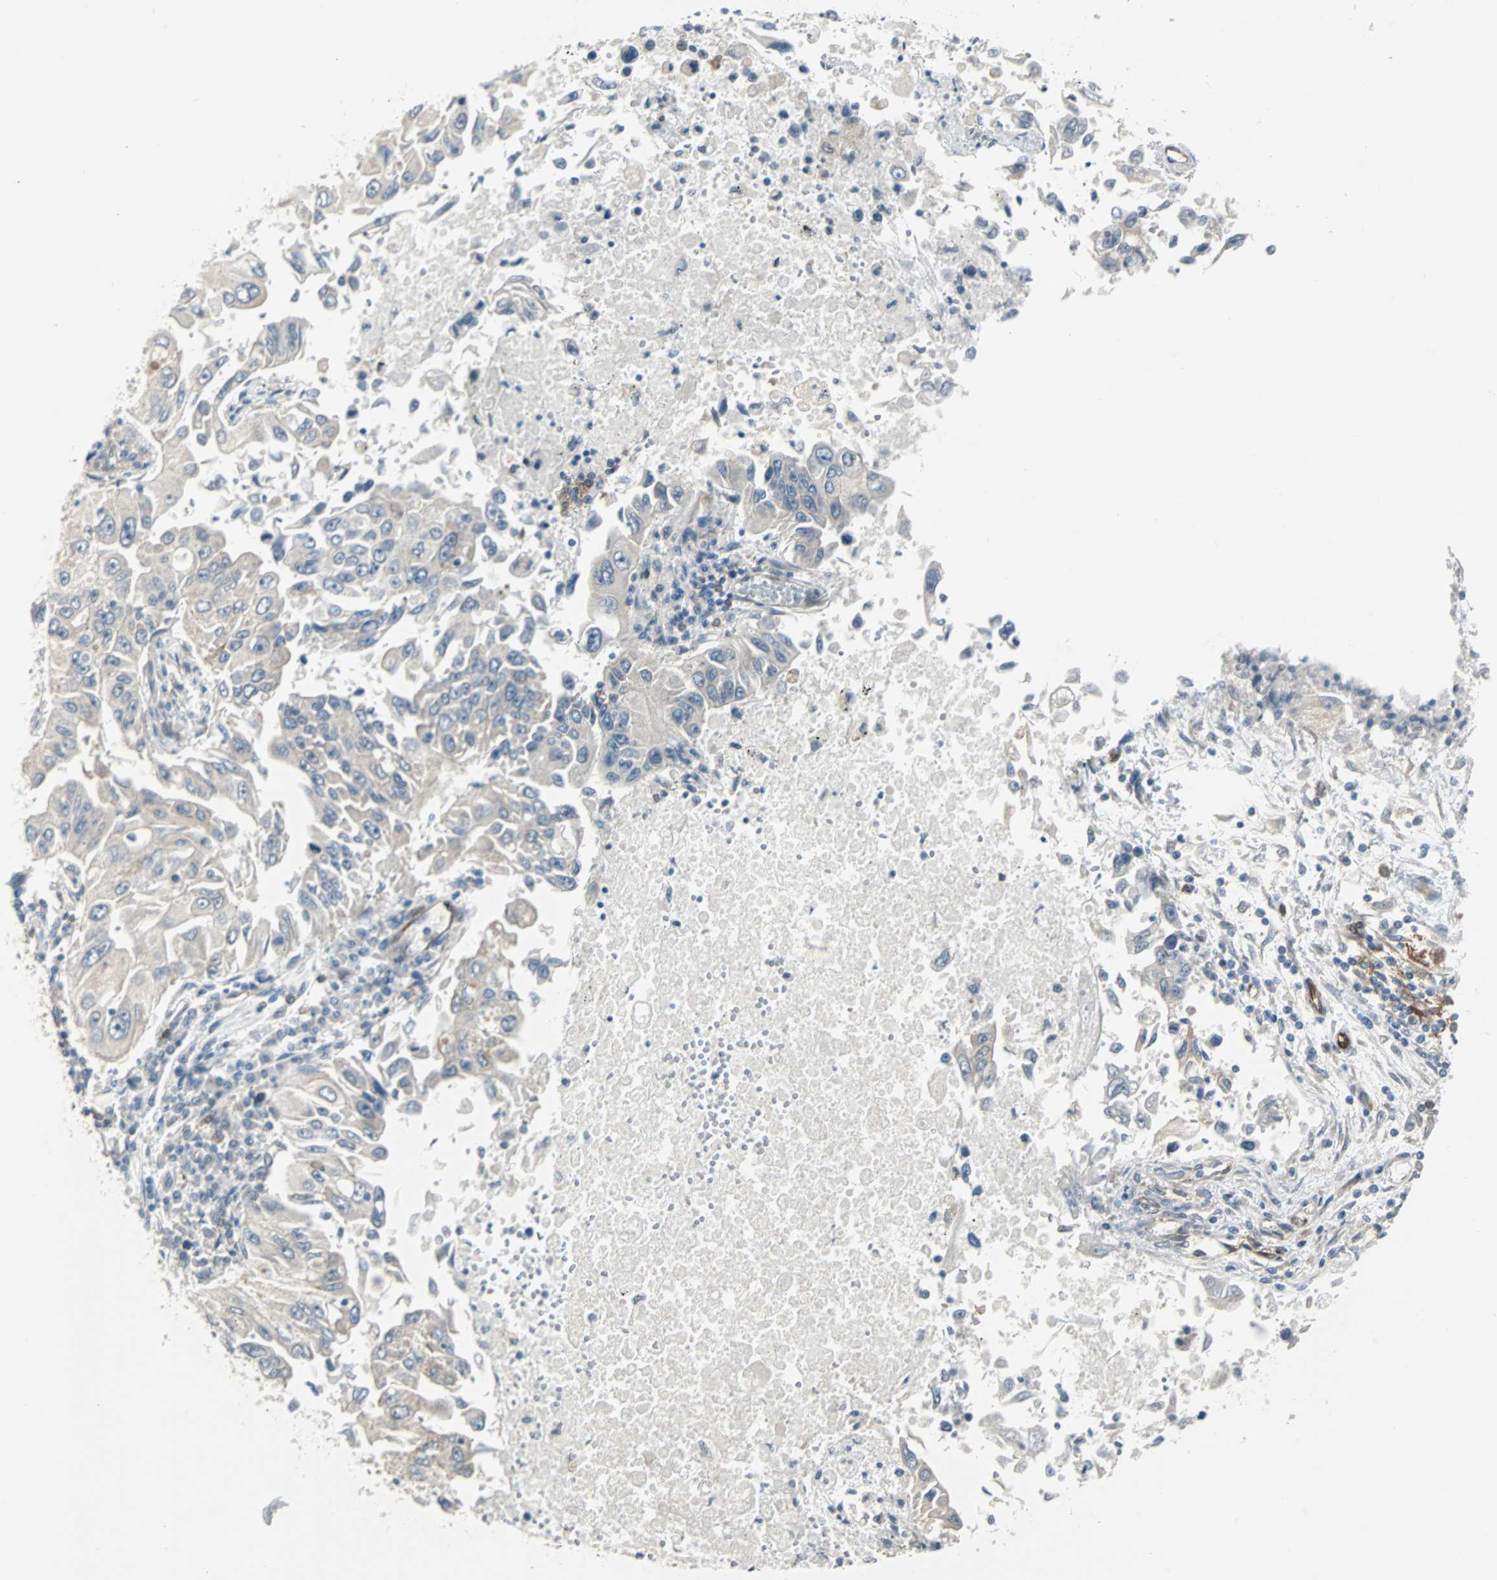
{"staining": {"intensity": "weak", "quantity": "25%-75%", "location": "cytoplasmic/membranous"}, "tissue": "lung cancer", "cell_type": "Tumor cells", "image_type": "cancer", "snomed": [{"axis": "morphology", "description": "Adenocarcinoma, NOS"}, {"axis": "topography", "description": "Lung"}], "caption": "Immunohistochemical staining of lung adenocarcinoma demonstrates weak cytoplasmic/membranous protein positivity in approximately 25%-75% of tumor cells. The protein is shown in brown color, while the nuclei are stained blue.", "gene": "SWAP70", "patient": {"sex": "male", "age": 84}}